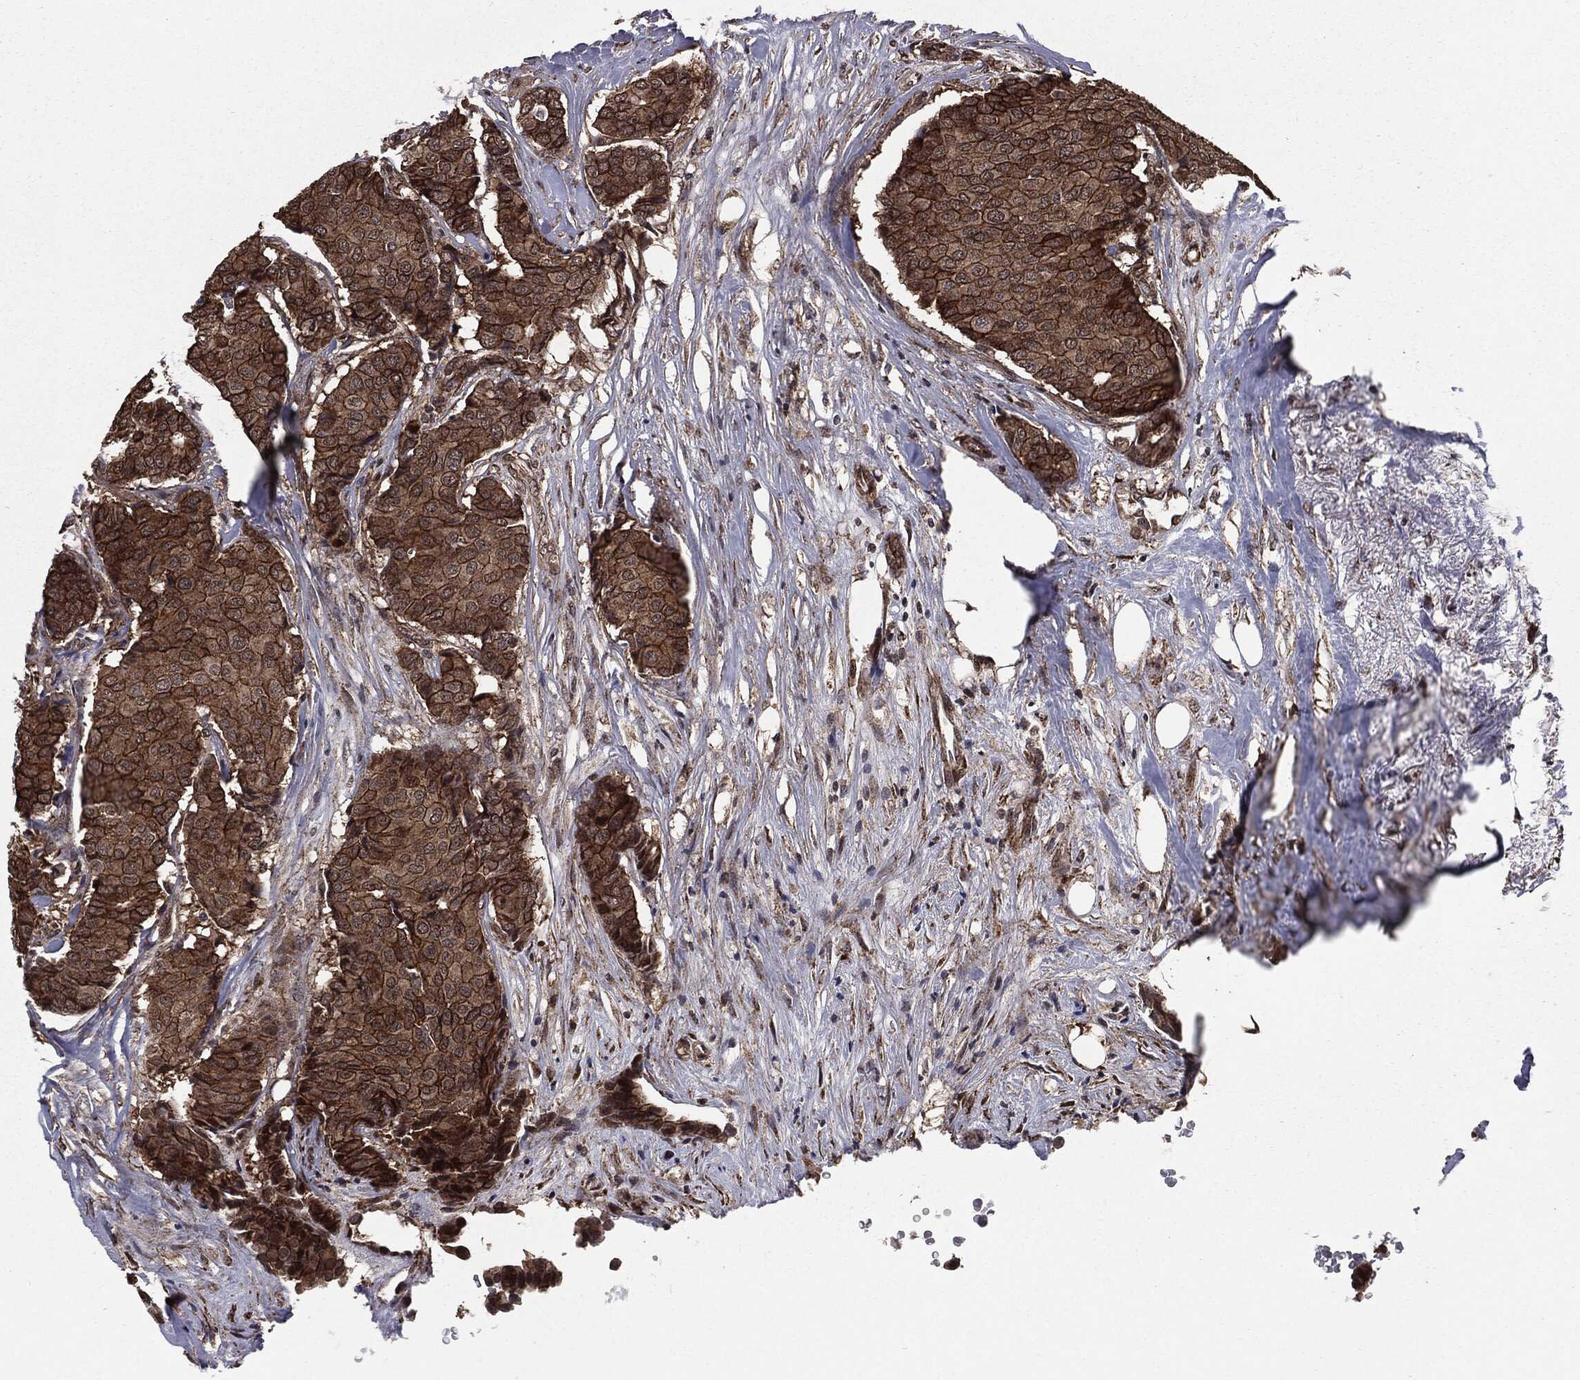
{"staining": {"intensity": "moderate", "quantity": ">75%", "location": "cytoplasmic/membranous"}, "tissue": "breast cancer", "cell_type": "Tumor cells", "image_type": "cancer", "snomed": [{"axis": "morphology", "description": "Duct carcinoma"}, {"axis": "topography", "description": "Breast"}], "caption": "Approximately >75% of tumor cells in invasive ductal carcinoma (breast) reveal moderate cytoplasmic/membranous protein positivity as visualized by brown immunohistochemical staining.", "gene": "PTPA", "patient": {"sex": "female", "age": 75}}